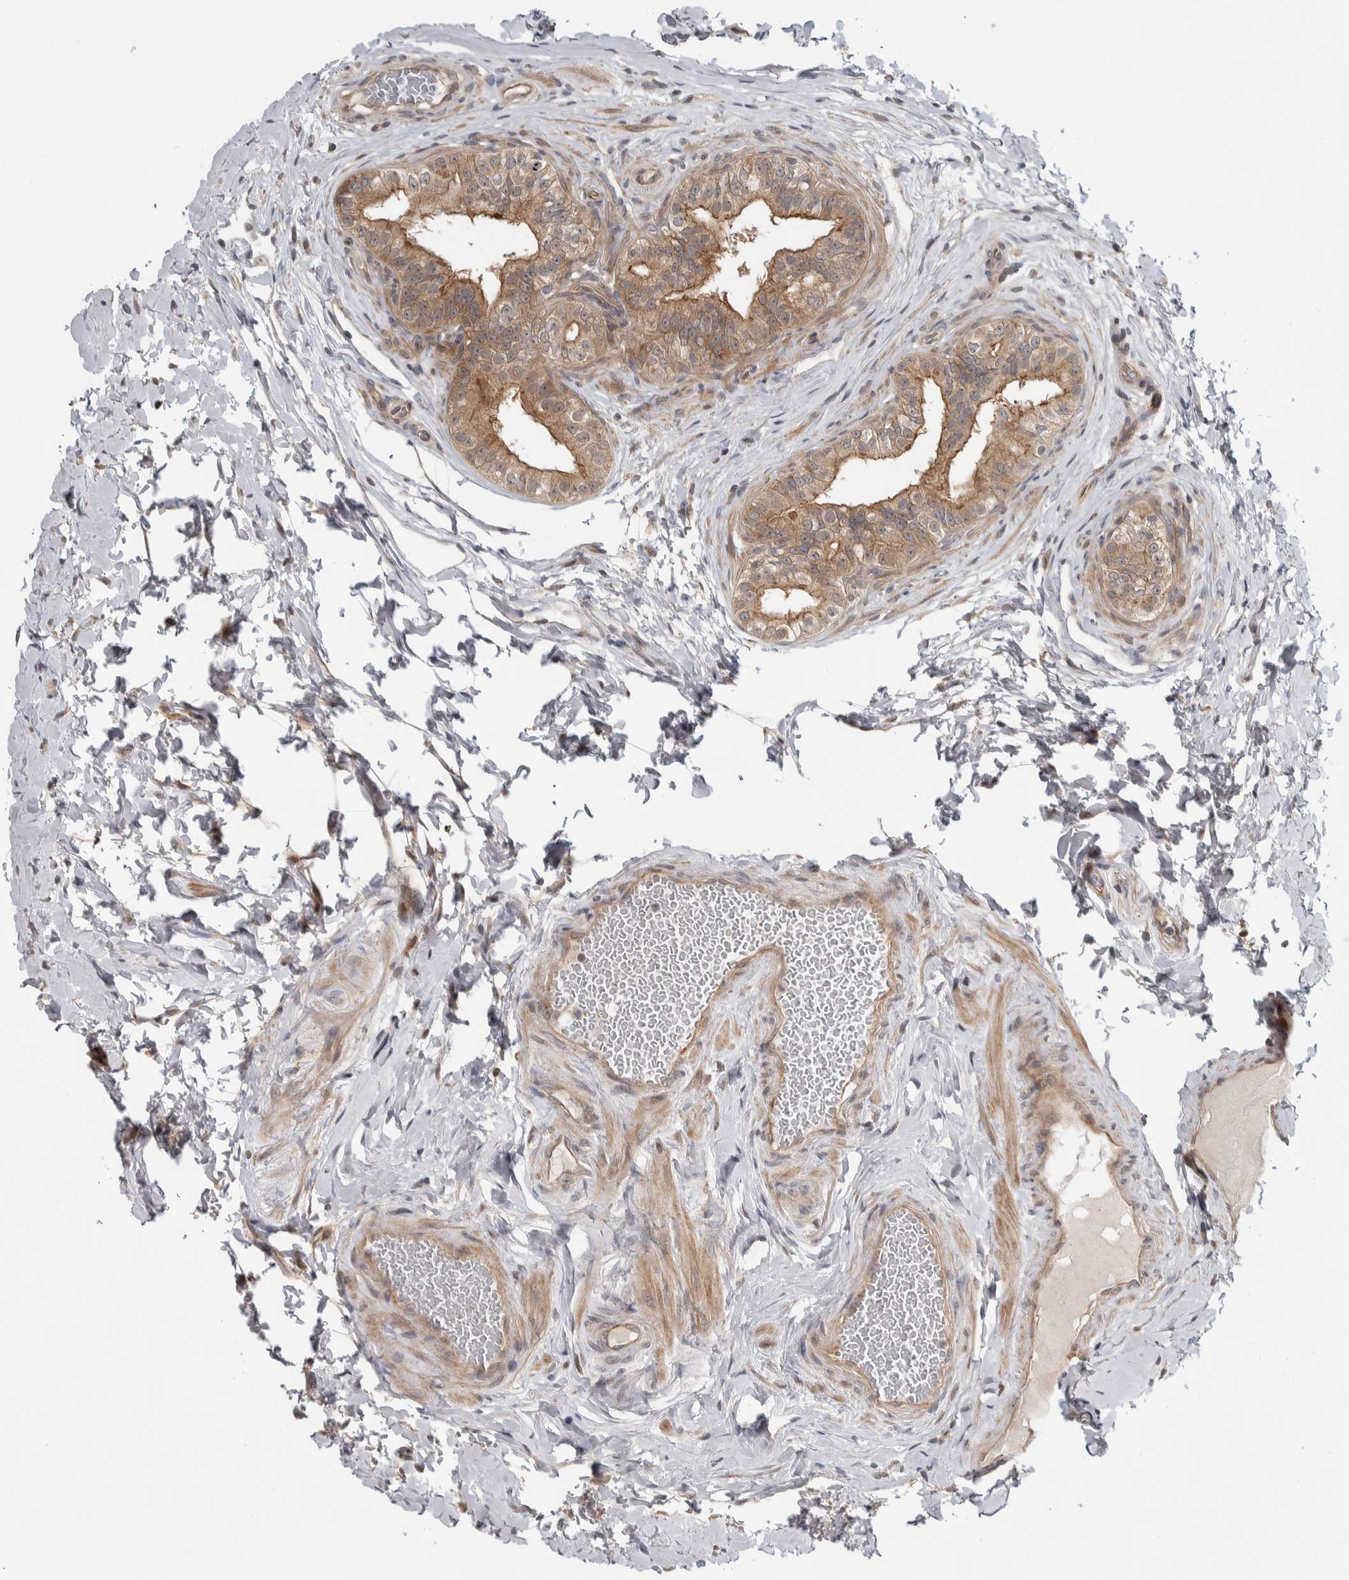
{"staining": {"intensity": "moderate", "quantity": ">75%", "location": "cytoplasmic/membranous"}, "tissue": "epididymis", "cell_type": "Glandular cells", "image_type": "normal", "snomed": [{"axis": "morphology", "description": "Normal tissue, NOS"}, {"axis": "topography", "description": "Testis"}, {"axis": "topography", "description": "Epididymis"}], "caption": "Immunohistochemistry (IHC) (DAB (3,3'-diaminobenzidine)) staining of normal human epididymis displays moderate cytoplasmic/membranous protein positivity in approximately >75% of glandular cells.", "gene": "TBC1D31", "patient": {"sex": "male", "age": 36}}